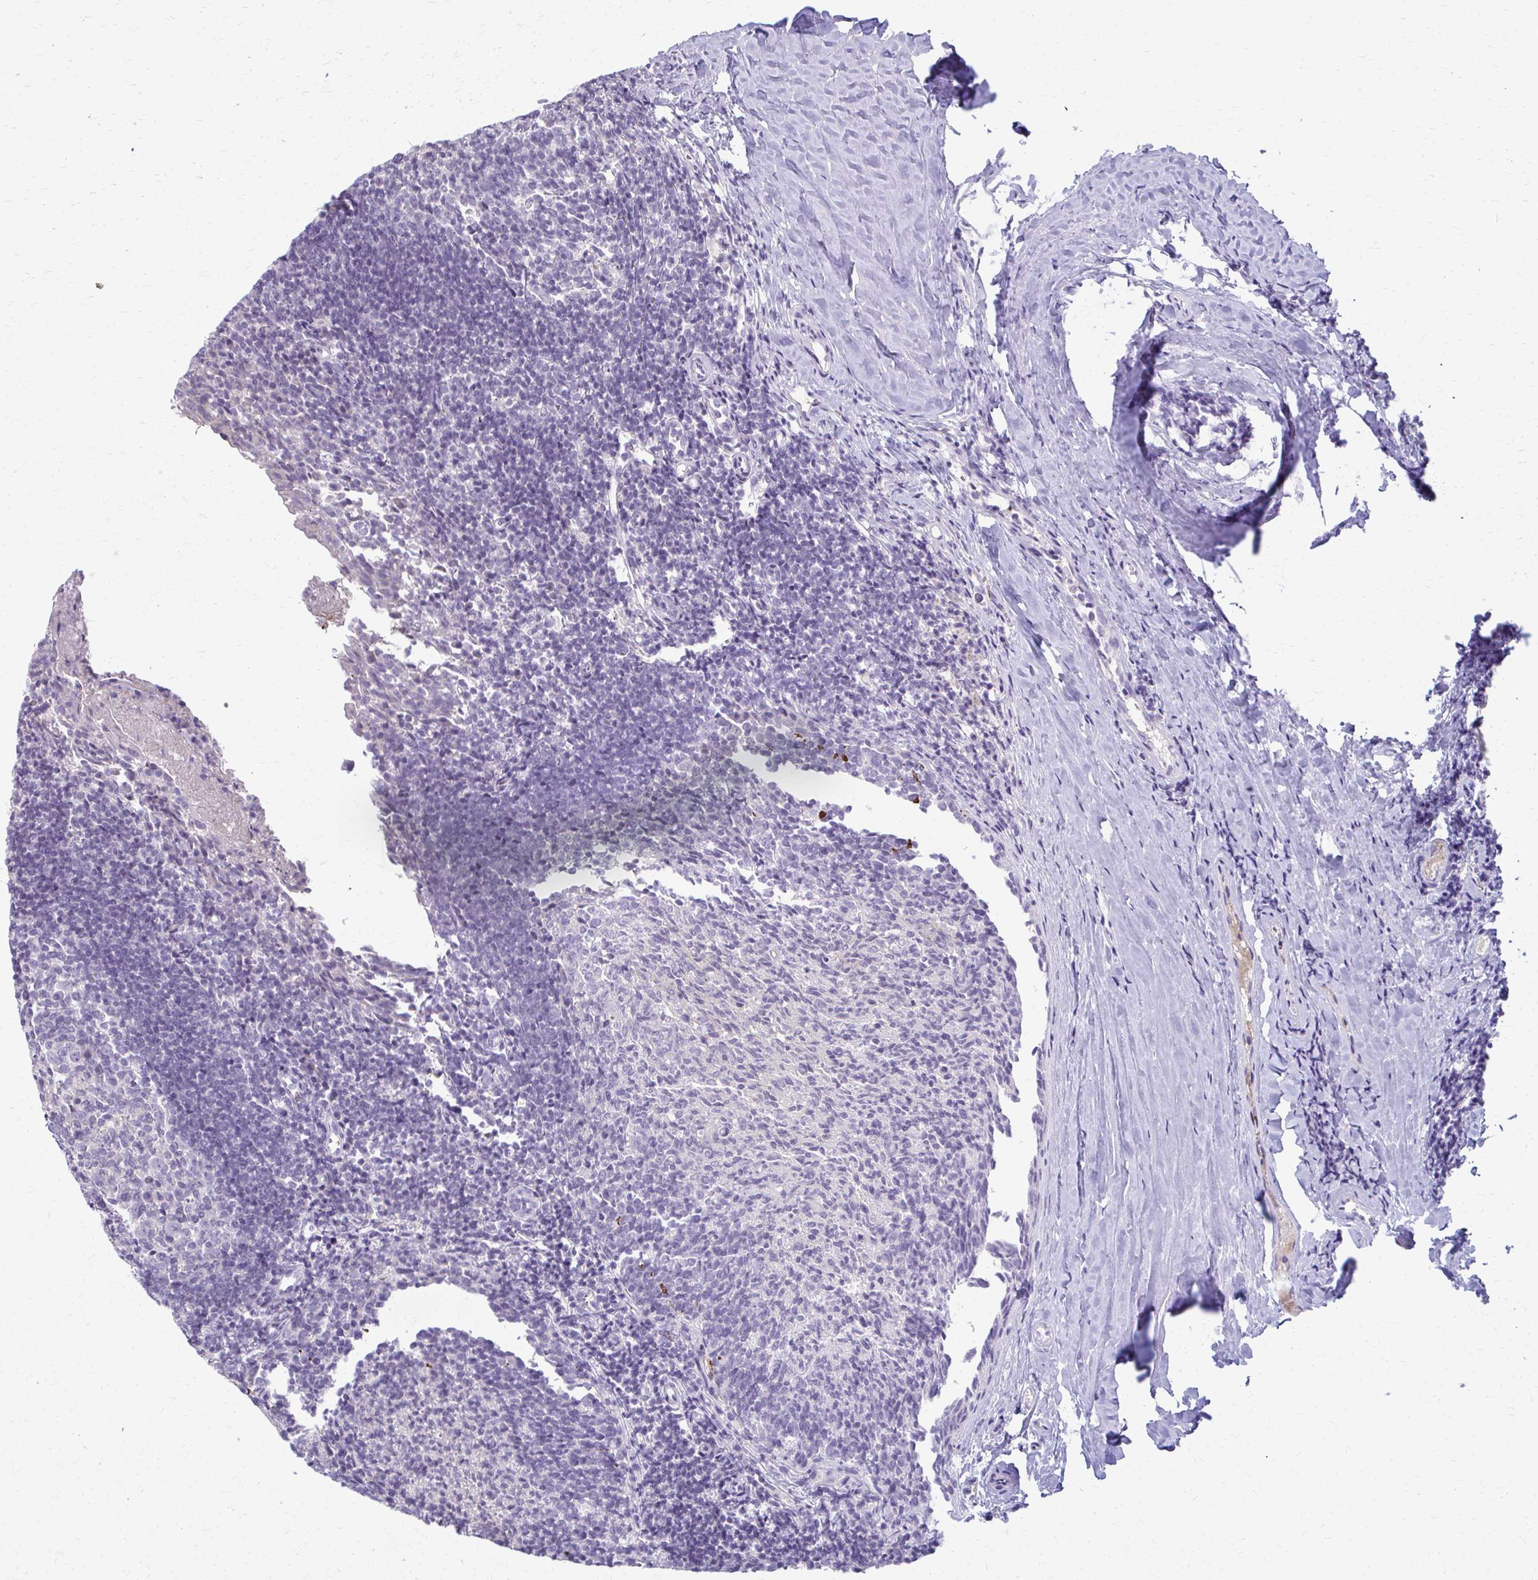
{"staining": {"intensity": "negative", "quantity": "none", "location": "none"}, "tissue": "tonsil", "cell_type": "Germinal center cells", "image_type": "normal", "snomed": [{"axis": "morphology", "description": "Normal tissue, NOS"}, {"axis": "topography", "description": "Tonsil"}], "caption": "DAB (3,3'-diaminobenzidine) immunohistochemical staining of unremarkable human tonsil shows no significant expression in germinal center cells. The staining was performed using DAB (3,3'-diaminobenzidine) to visualize the protein expression in brown, while the nuclei were stained in blue with hematoxylin (Magnification: 20x).", "gene": "MAF1", "patient": {"sex": "female", "age": 10}}